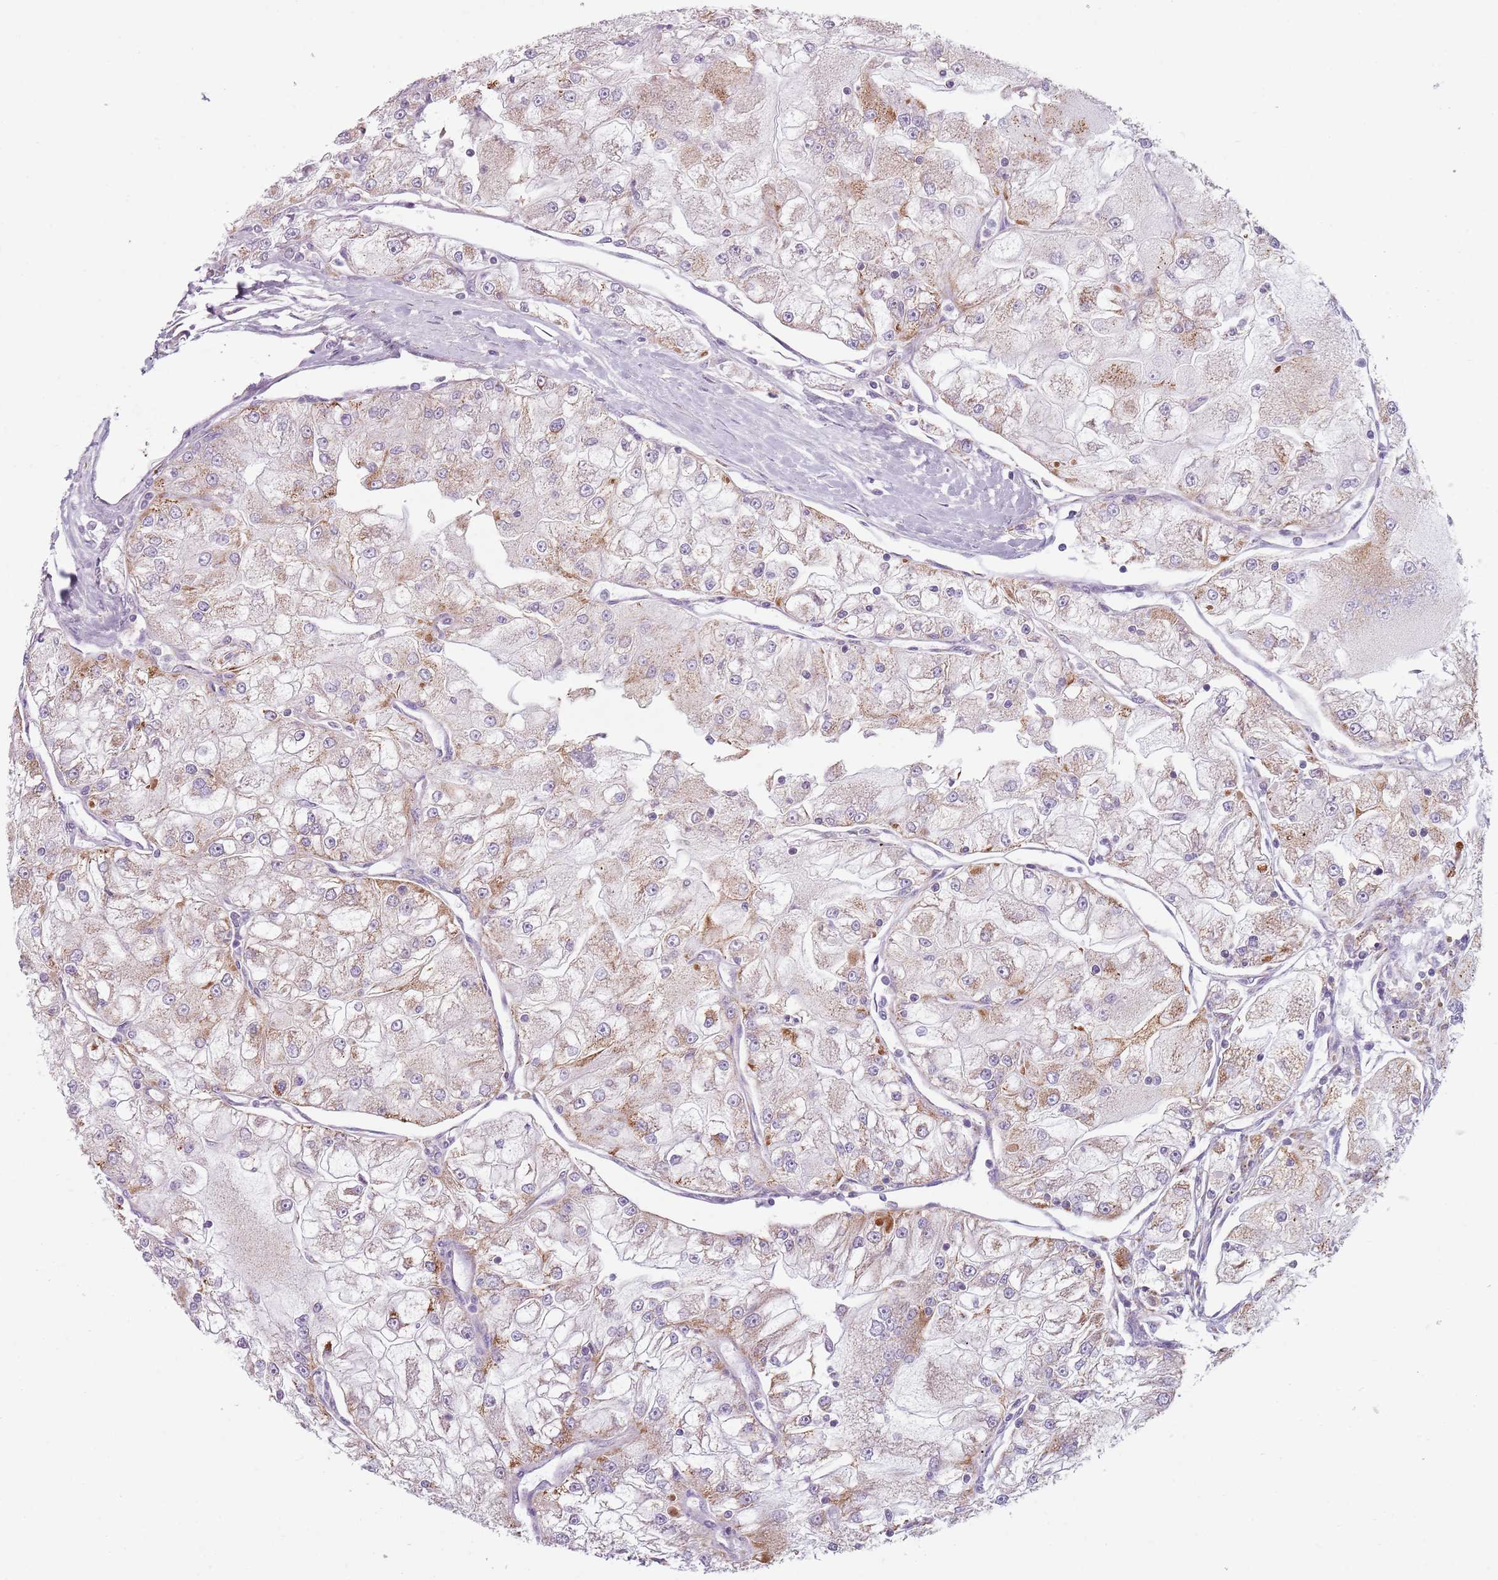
{"staining": {"intensity": "moderate", "quantity": "25%-75%", "location": "cytoplasmic/membranous"}, "tissue": "renal cancer", "cell_type": "Tumor cells", "image_type": "cancer", "snomed": [{"axis": "morphology", "description": "Adenocarcinoma, NOS"}, {"axis": "topography", "description": "Kidney"}], "caption": "Immunohistochemistry (IHC) (DAB (3,3'-diaminobenzidine)) staining of renal cancer (adenocarcinoma) displays moderate cytoplasmic/membranous protein staining in about 25%-75% of tumor cells.", "gene": "MEGF8", "patient": {"sex": "female", "age": 72}}